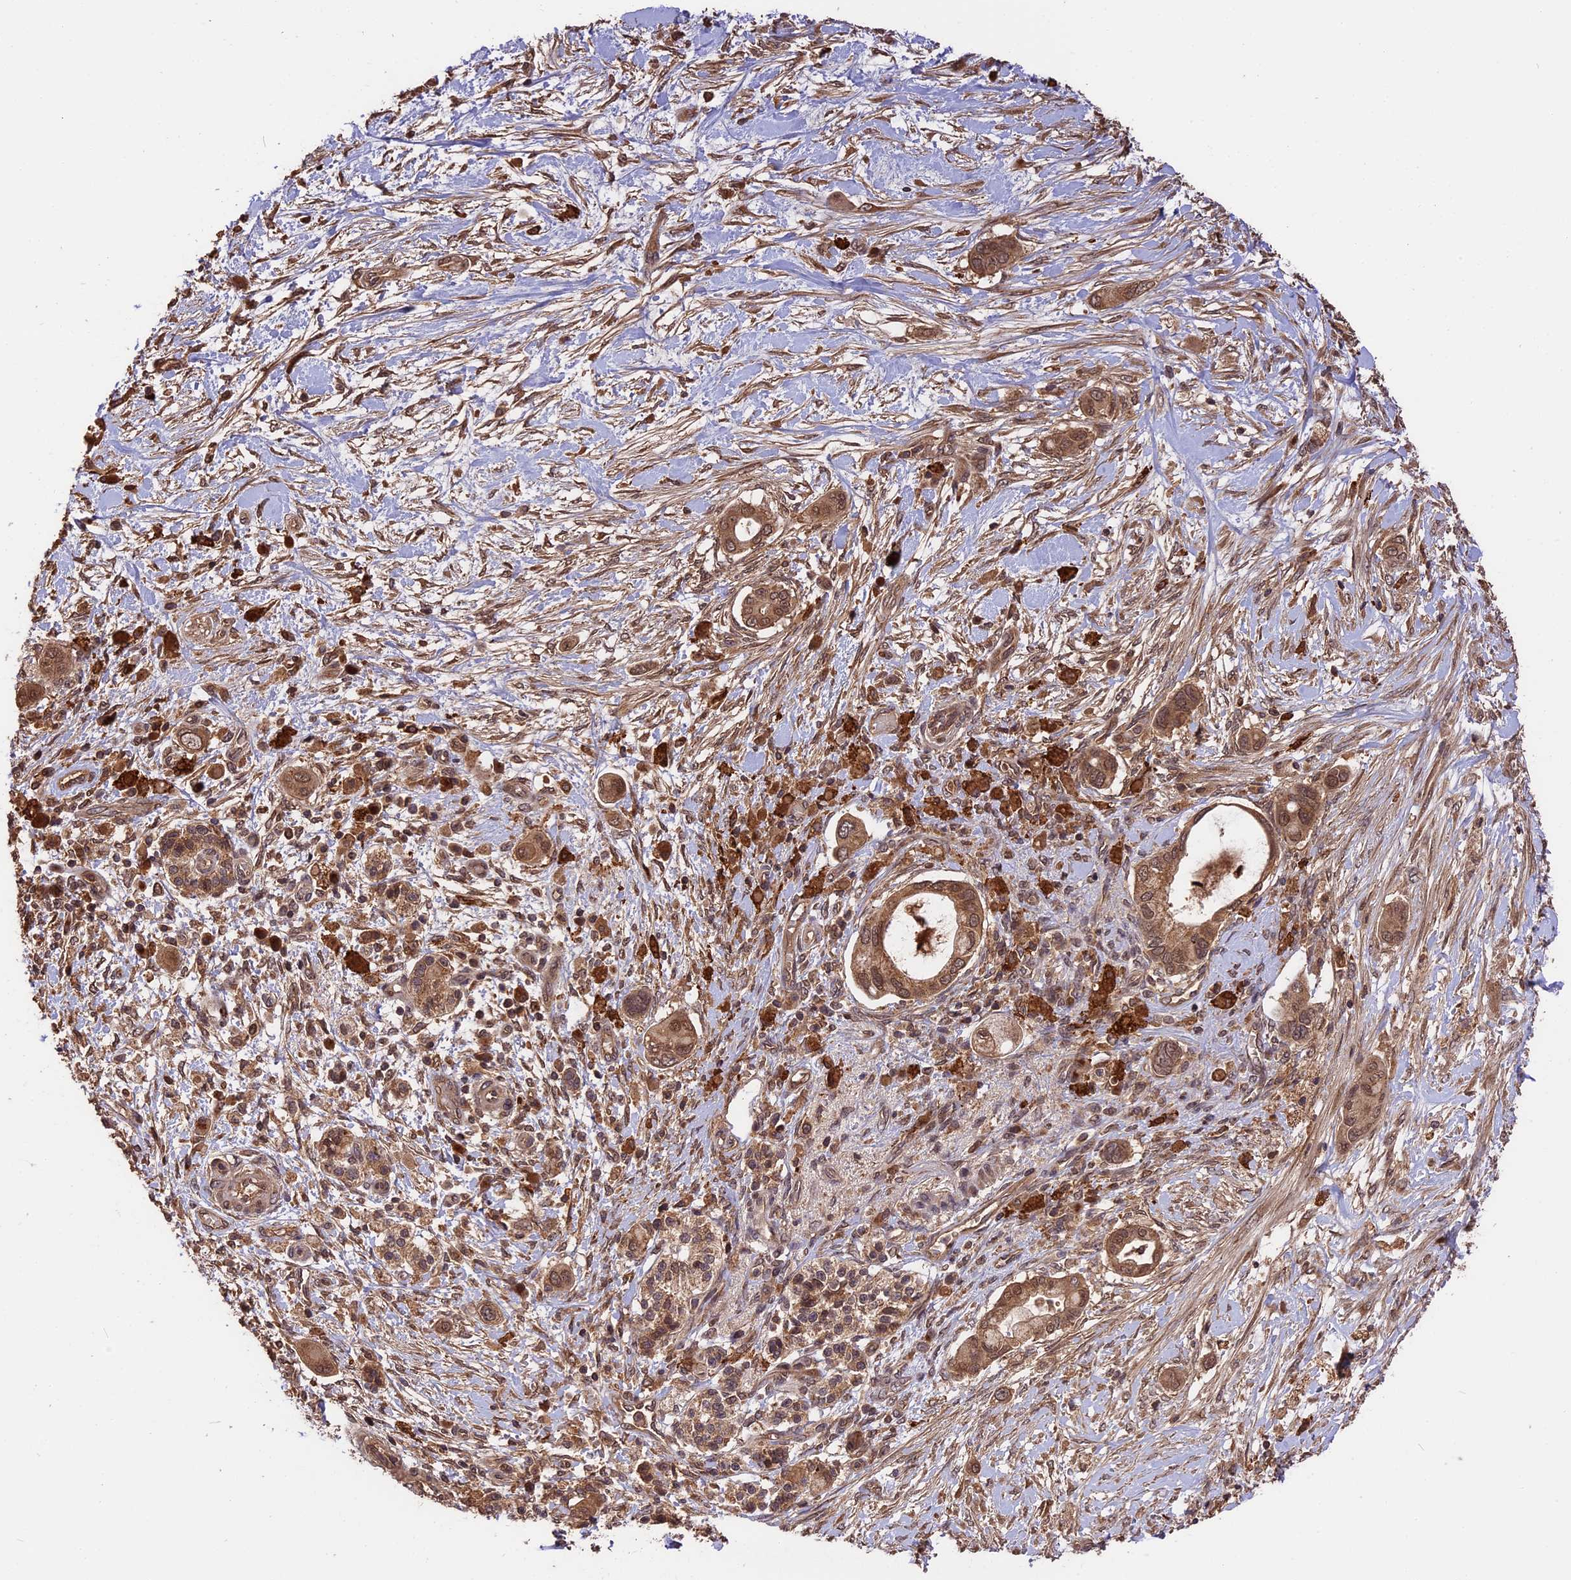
{"staining": {"intensity": "moderate", "quantity": ">75%", "location": "cytoplasmic/membranous,nuclear"}, "tissue": "pancreatic cancer", "cell_type": "Tumor cells", "image_type": "cancer", "snomed": [{"axis": "morphology", "description": "Adenocarcinoma, NOS"}, {"axis": "topography", "description": "Pancreas"}], "caption": "Moderate cytoplasmic/membranous and nuclear protein positivity is present in approximately >75% of tumor cells in pancreatic cancer.", "gene": "ESCO1", "patient": {"sex": "male", "age": 68}}